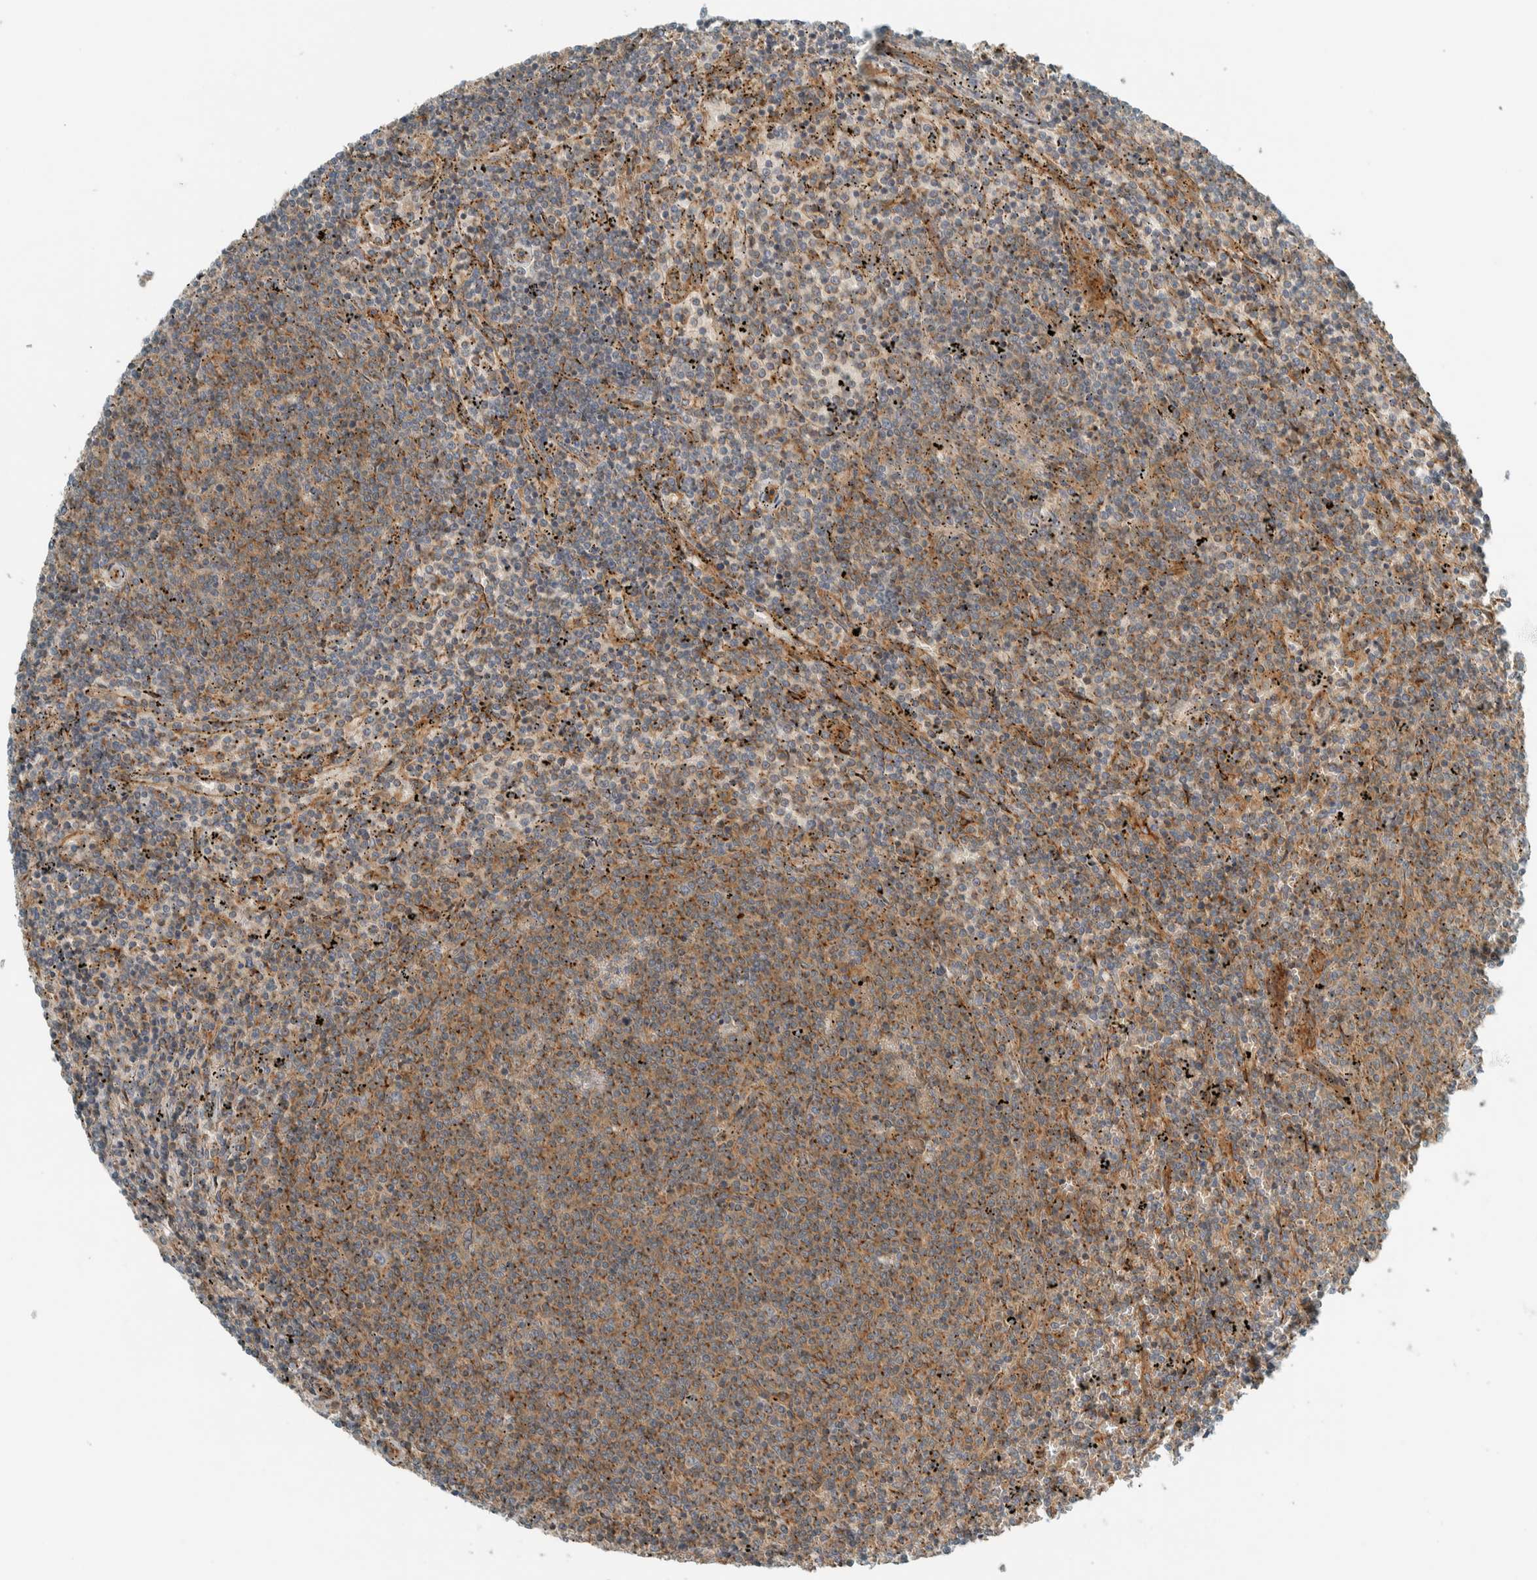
{"staining": {"intensity": "moderate", "quantity": ">75%", "location": "cytoplasmic/membranous"}, "tissue": "lymphoma", "cell_type": "Tumor cells", "image_type": "cancer", "snomed": [{"axis": "morphology", "description": "Malignant lymphoma, non-Hodgkin's type, Low grade"}, {"axis": "topography", "description": "Spleen"}], "caption": "This image shows immunohistochemistry (IHC) staining of lymphoma, with medium moderate cytoplasmic/membranous positivity in approximately >75% of tumor cells.", "gene": "EXOC7", "patient": {"sex": "female", "age": 50}}